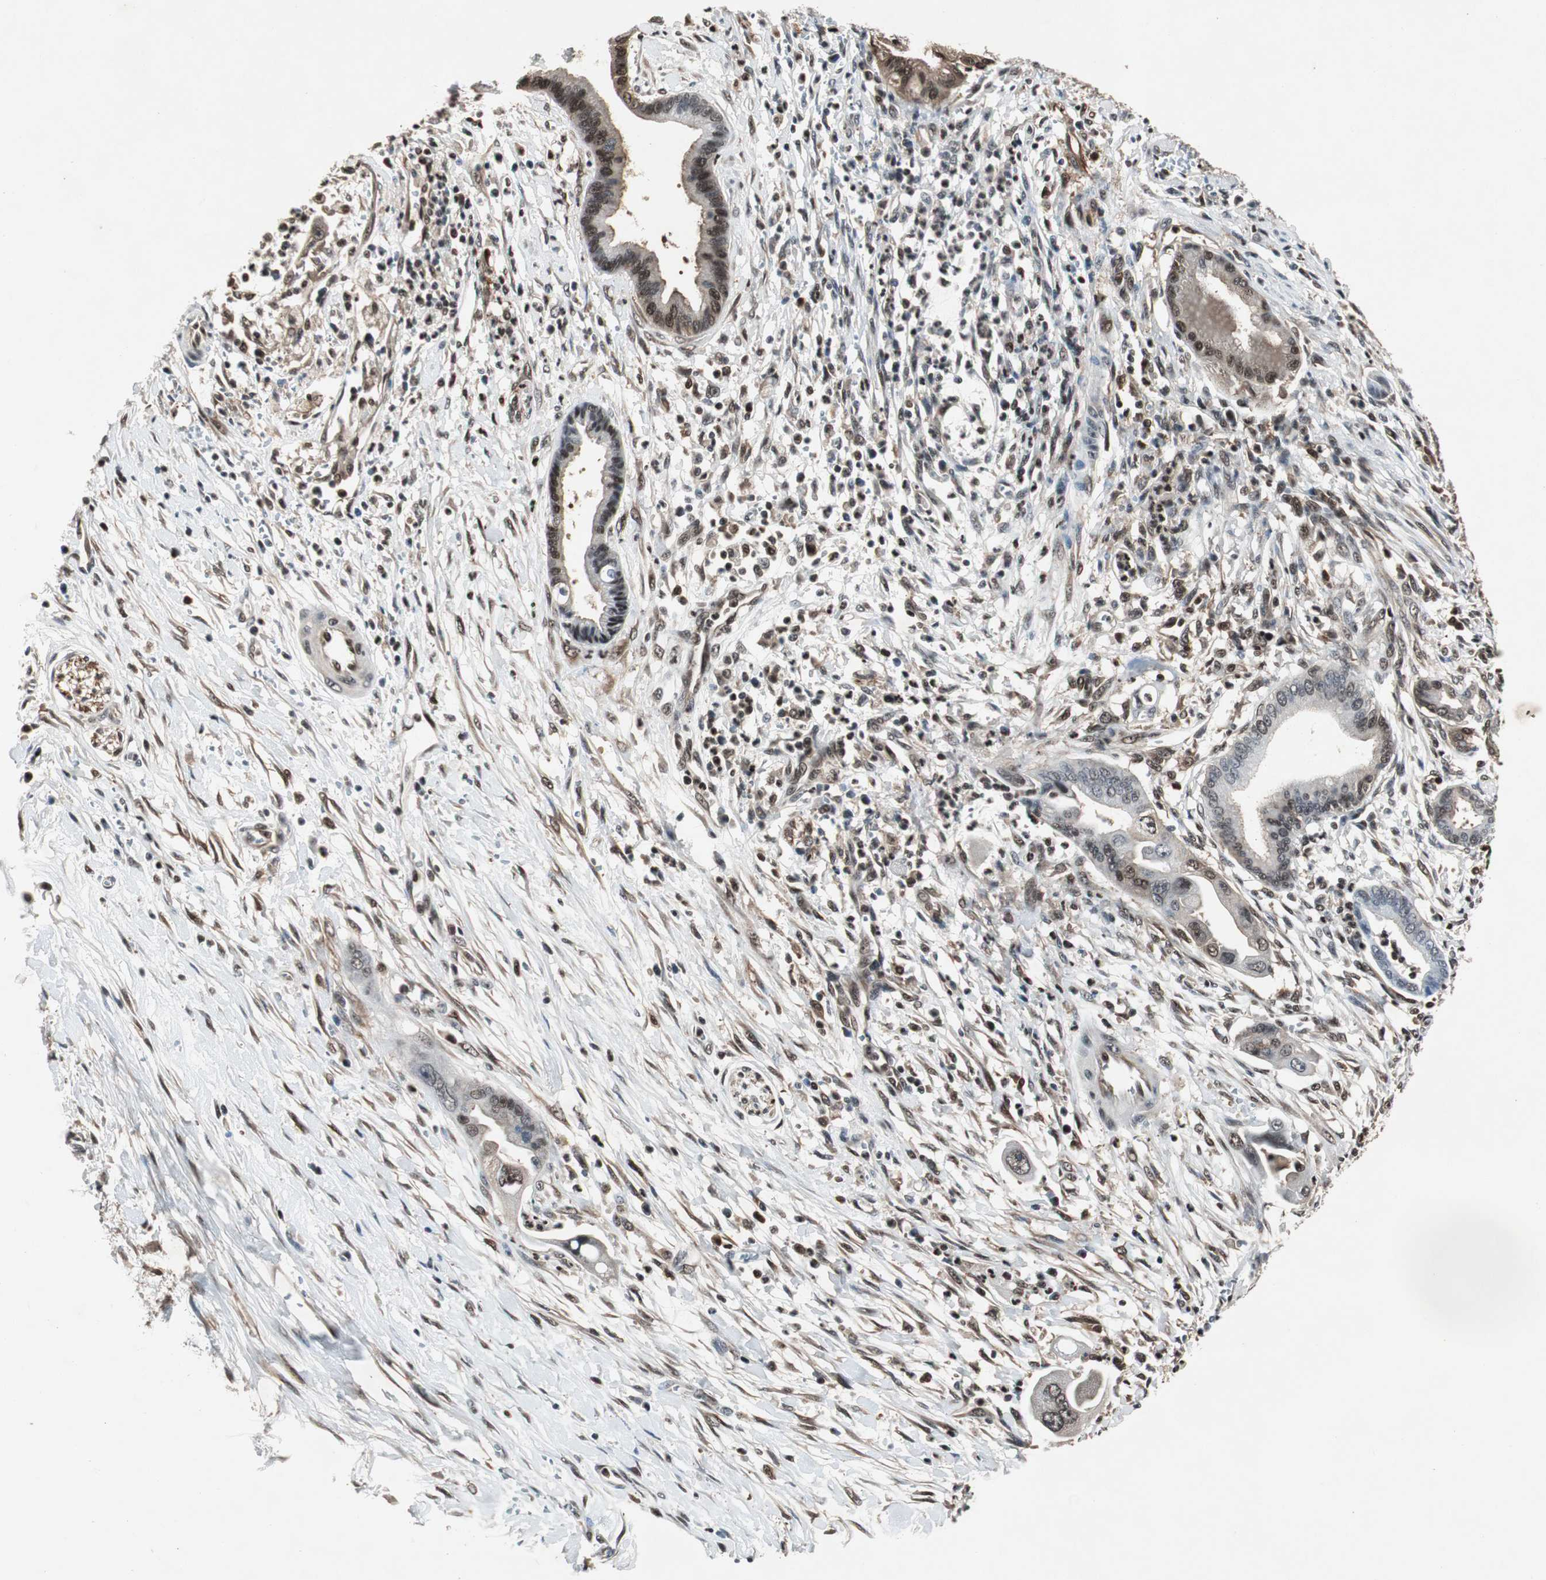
{"staining": {"intensity": "moderate", "quantity": "25%-75%", "location": "cytoplasmic/membranous,nuclear"}, "tissue": "pancreatic cancer", "cell_type": "Tumor cells", "image_type": "cancer", "snomed": [{"axis": "morphology", "description": "Adenocarcinoma, NOS"}, {"axis": "topography", "description": "Pancreas"}], "caption": "Immunohistochemical staining of human pancreatic cancer displays moderate cytoplasmic/membranous and nuclear protein positivity in approximately 25%-75% of tumor cells.", "gene": "ACLY", "patient": {"sex": "male", "age": 59}}